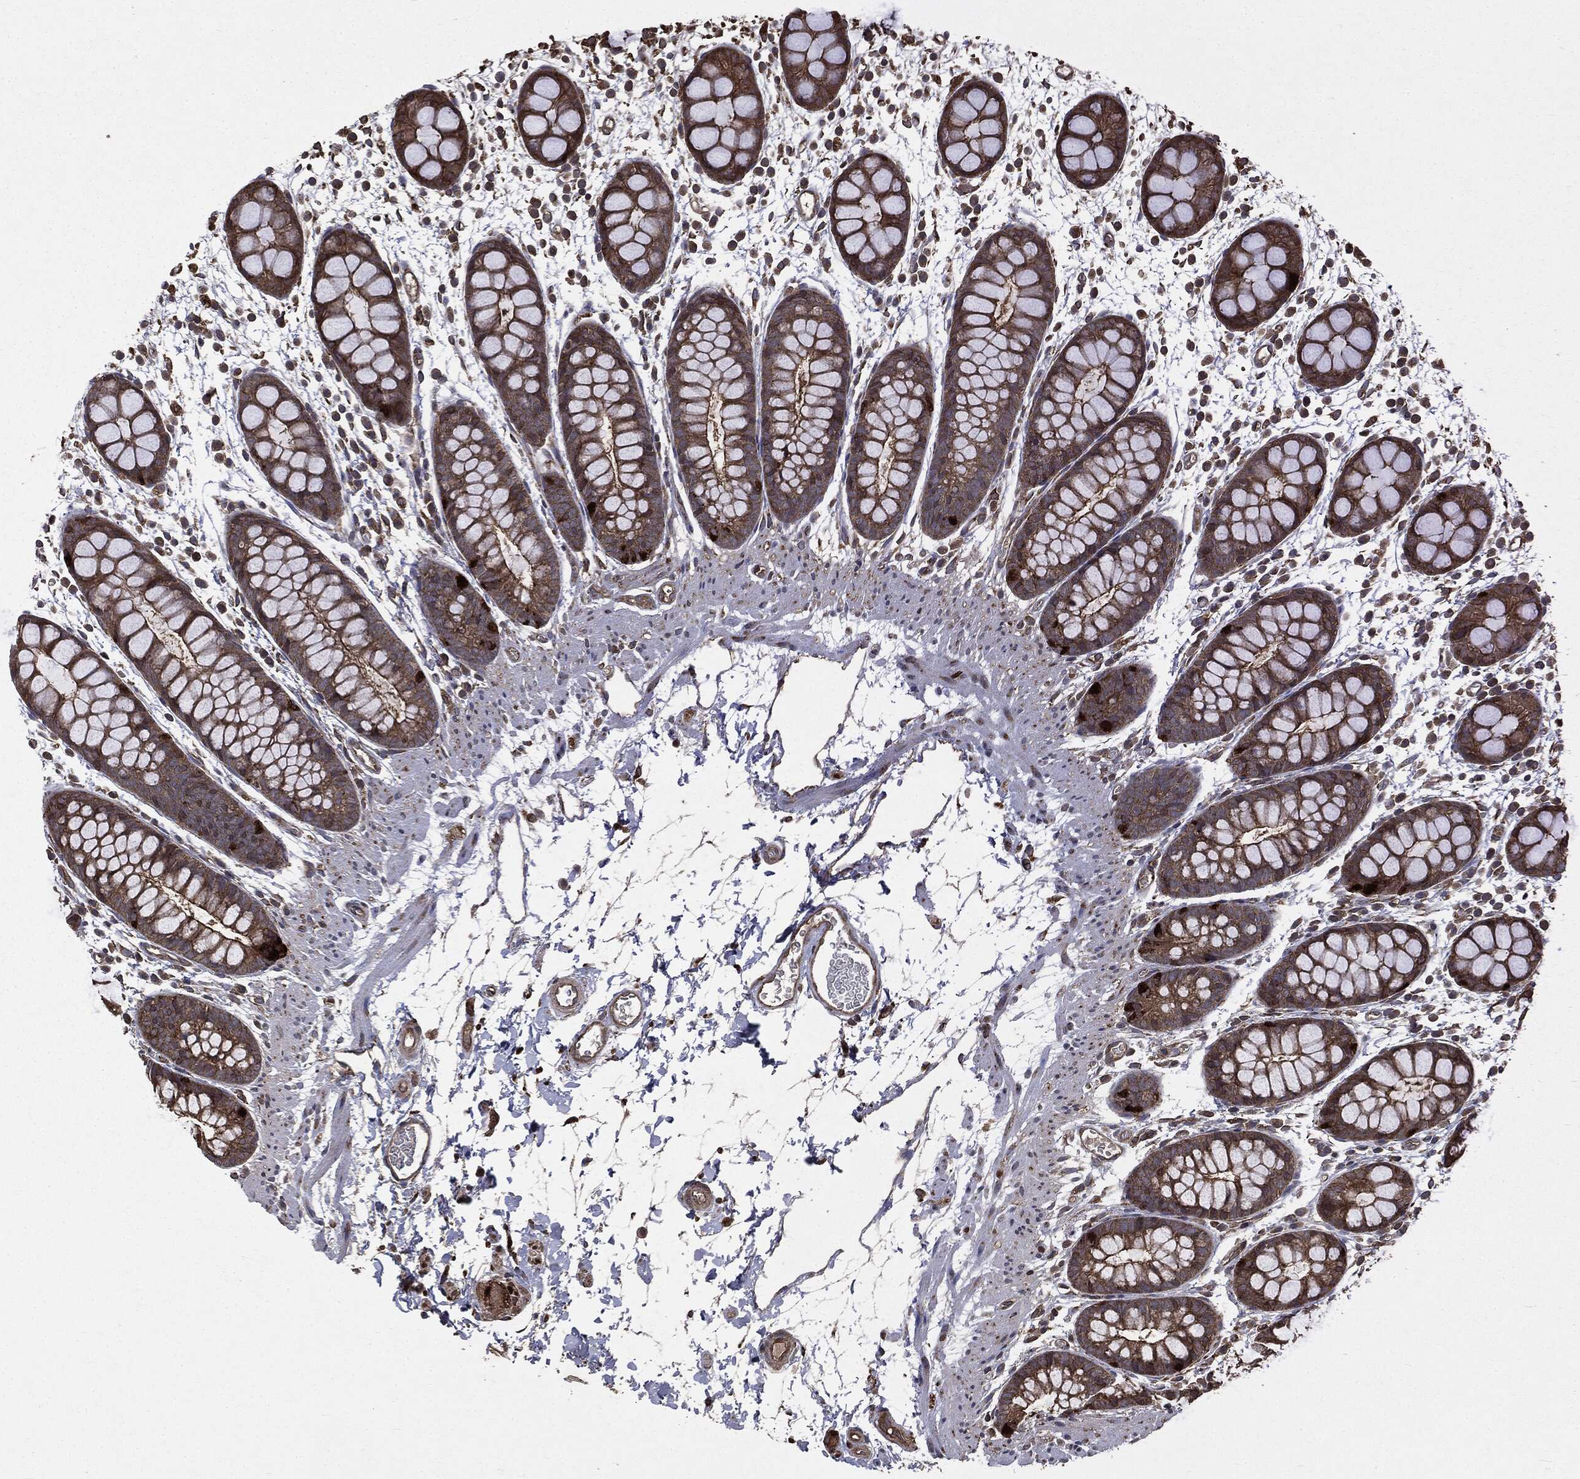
{"staining": {"intensity": "moderate", "quantity": ">75%", "location": "cytoplasmic/membranous"}, "tissue": "rectum", "cell_type": "Glandular cells", "image_type": "normal", "snomed": [{"axis": "morphology", "description": "Normal tissue, NOS"}, {"axis": "topography", "description": "Rectum"}], "caption": "IHC photomicrograph of normal human rectum stained for a protein (brown), which shows medium levels of moderate cytoplasmic/membranous expression in about >75% of glandular cells.", "gene": "PLOD3", "patient": {"sex": "male", "age": 57}}